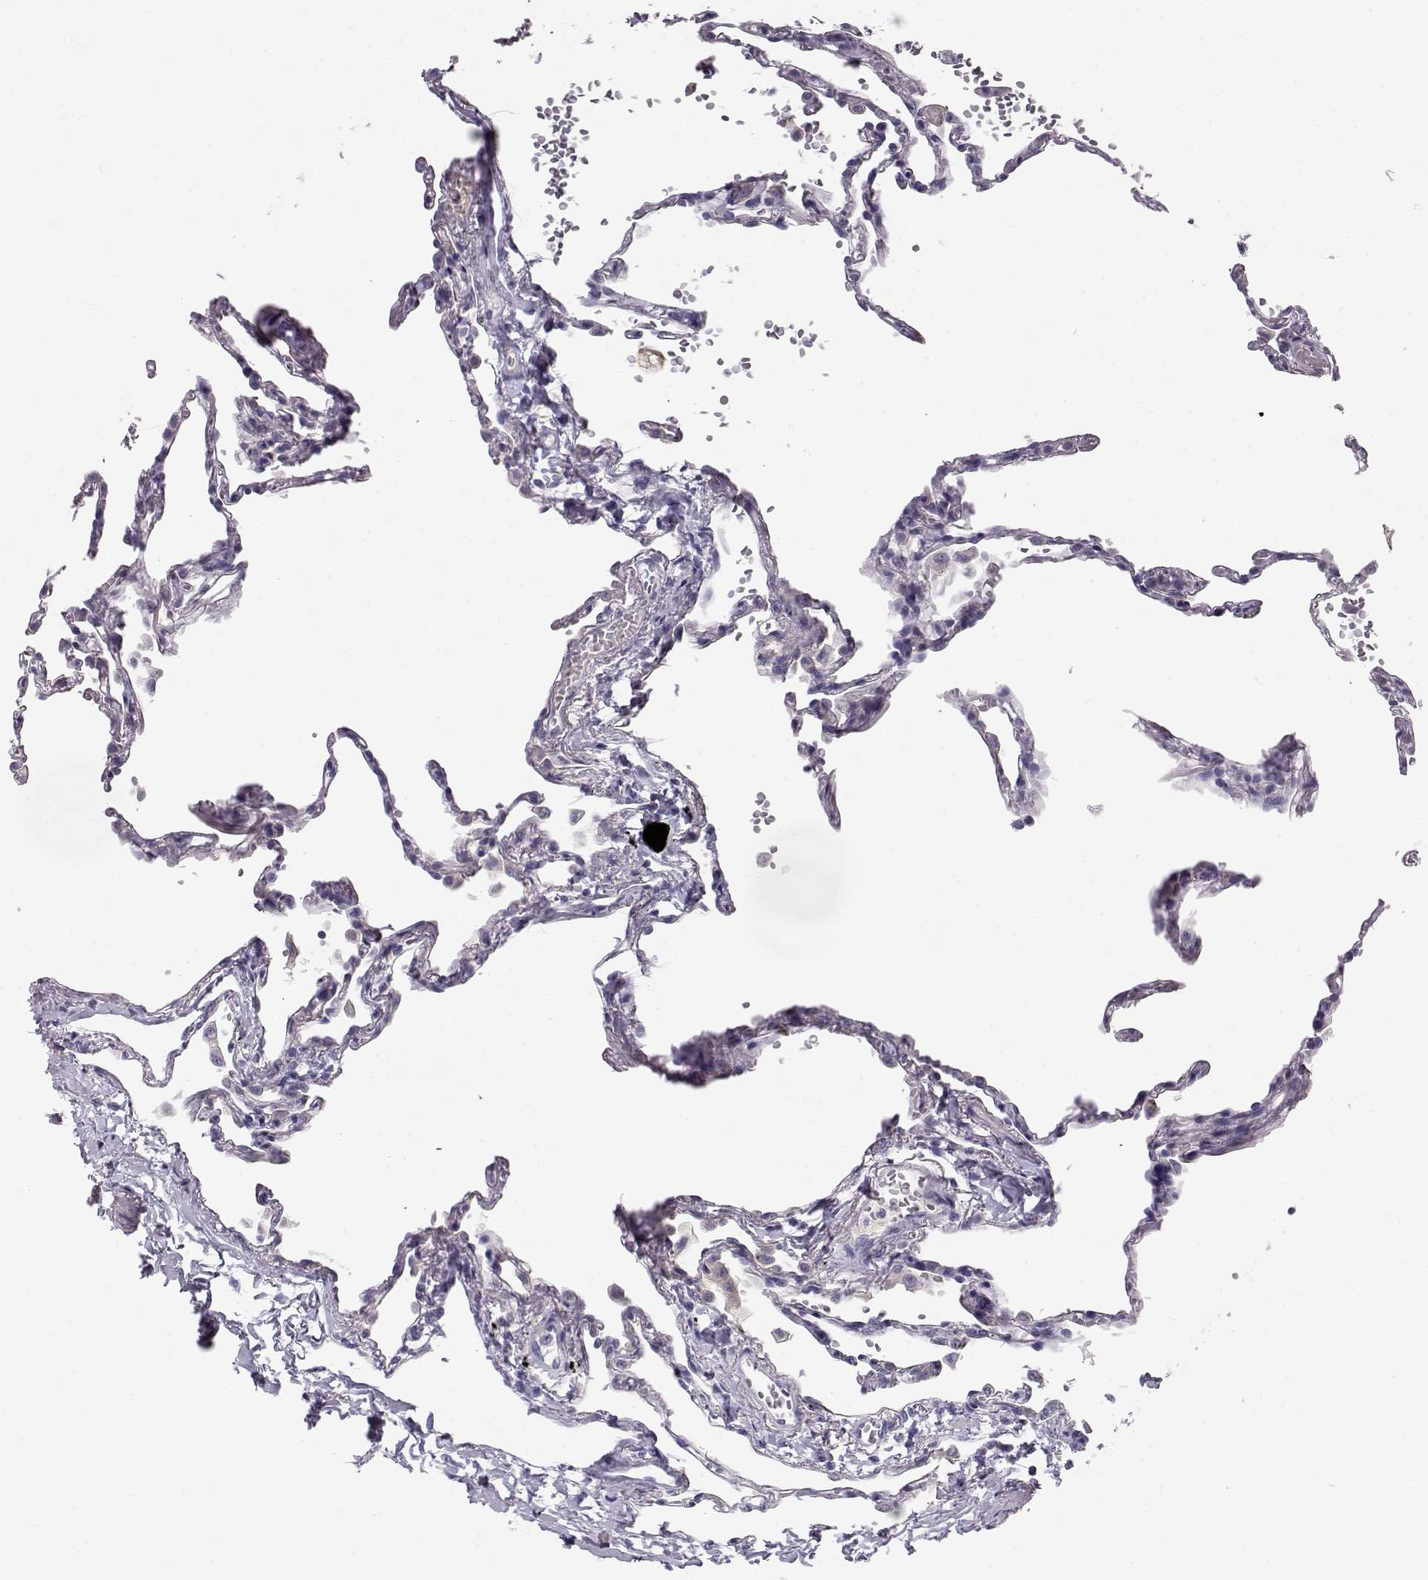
{"staining": {"intensity": "negative", "quantity": "none", "location": "none"}, "tissue": "lung", "cell_type": "Alveolar cells", "image_type": "normal", "snomed": [{"axis": "morphology", "description": "Normal tissue, NOS"}, {"axis": "topography", "description": "Lung"}], "caption": "High power microscopy micrograph of an immunohistochemistry image of benign lung, revealing no significant staining in alveolar cells.", "gene": "GPR26", "patient": {"sex": "male", "age": 78}}